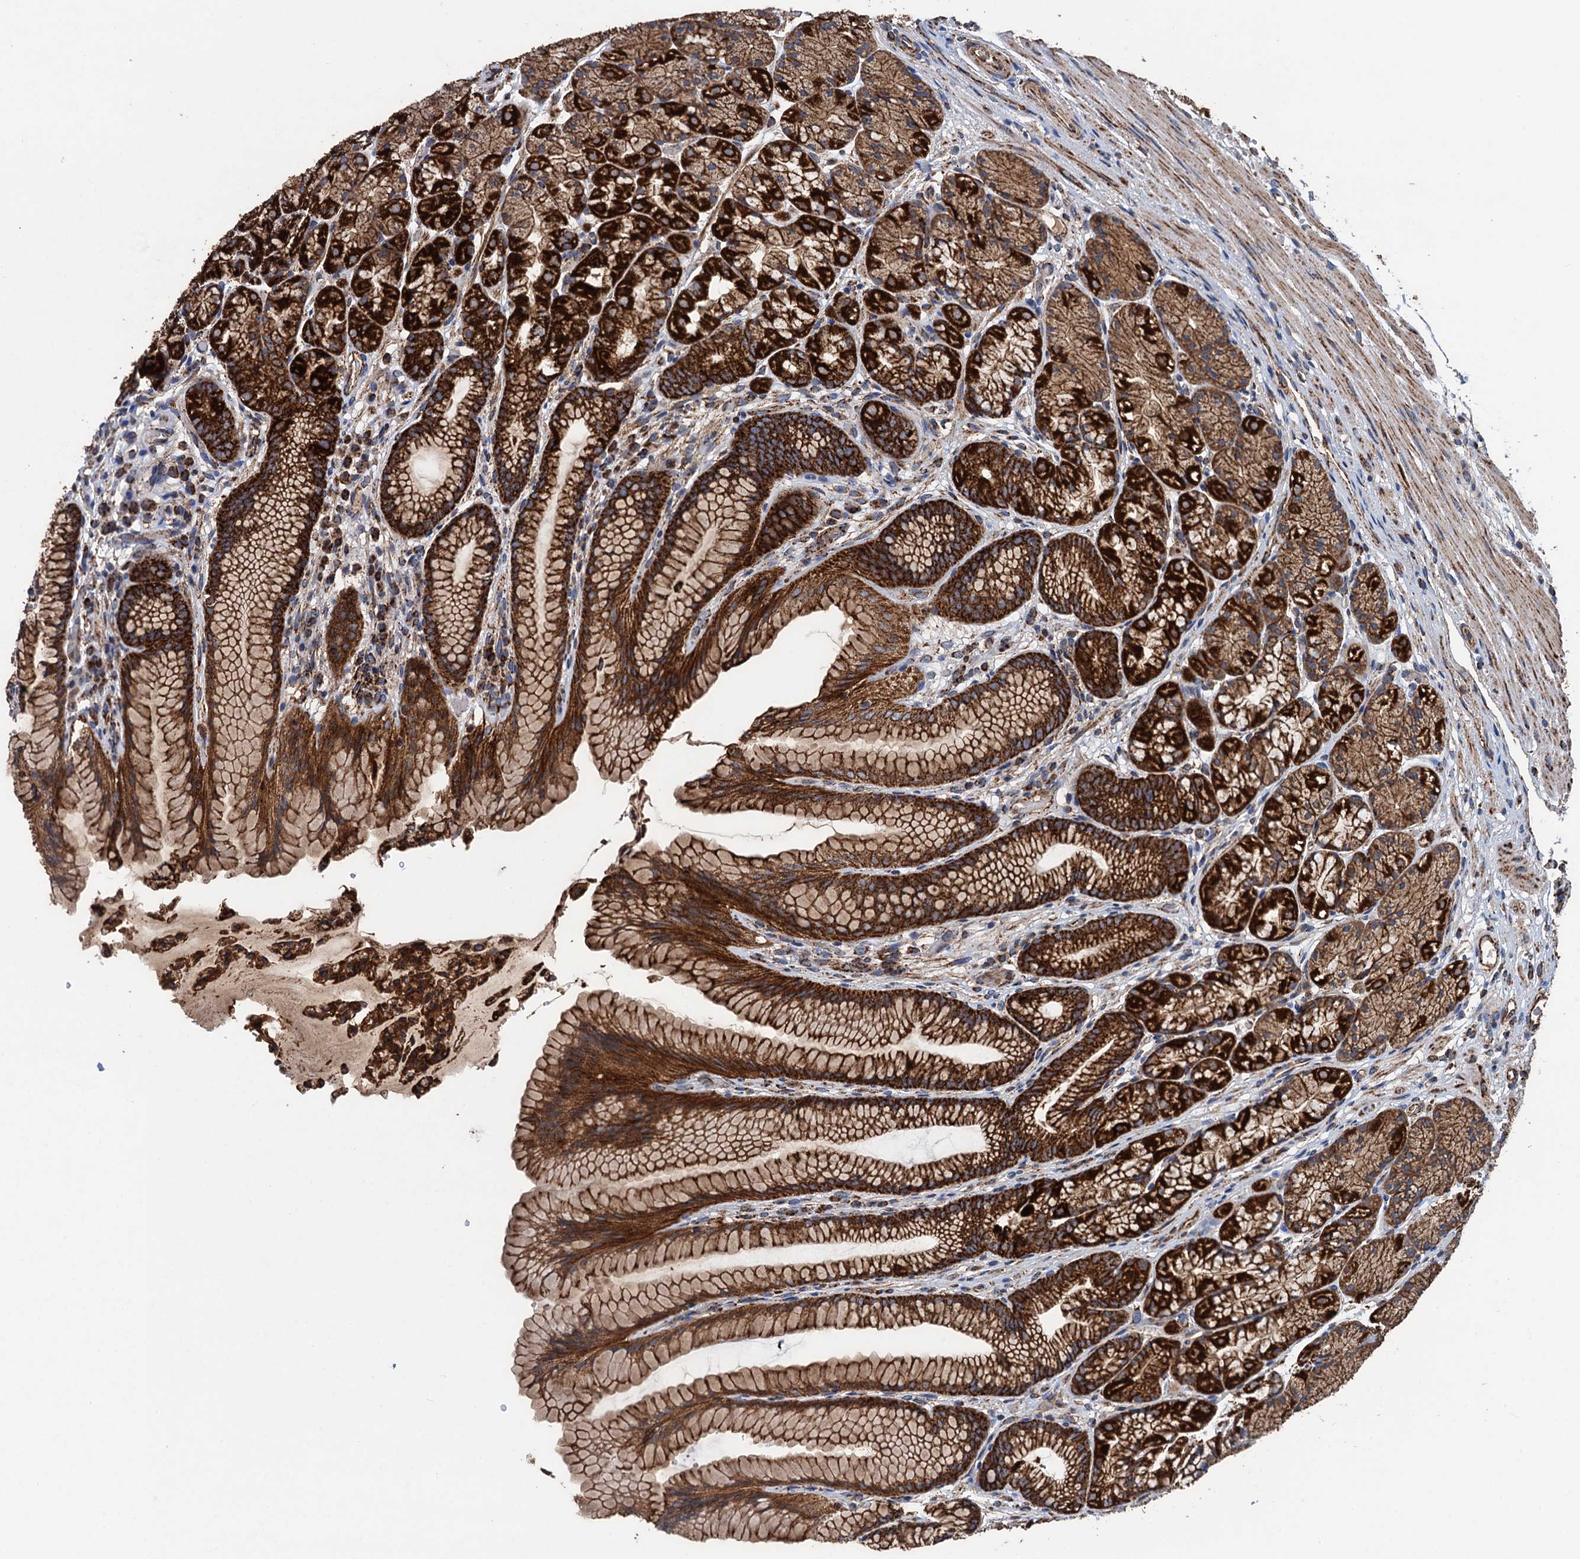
{"staining": {"intensity": "strong", "quantity": ">75%", "location": "cytoplasmic/membranous"}, "tissue": "stomach", "cell_type": "Glandular cells", "image_type": "normal", "snomed": [{"axis": "morphology", "description": "Normal tissue, NOS"}, {"axis": "topography", "description": "Stomach"}], "caption": "Immunohistochemical staining of unremarkable human stomach displays strong cytoplasmic/membranous protein staining in approximately >75% of glandular cells.", "gene": "DGLUCY", "patient": {"sex": "male", "age": 63}}